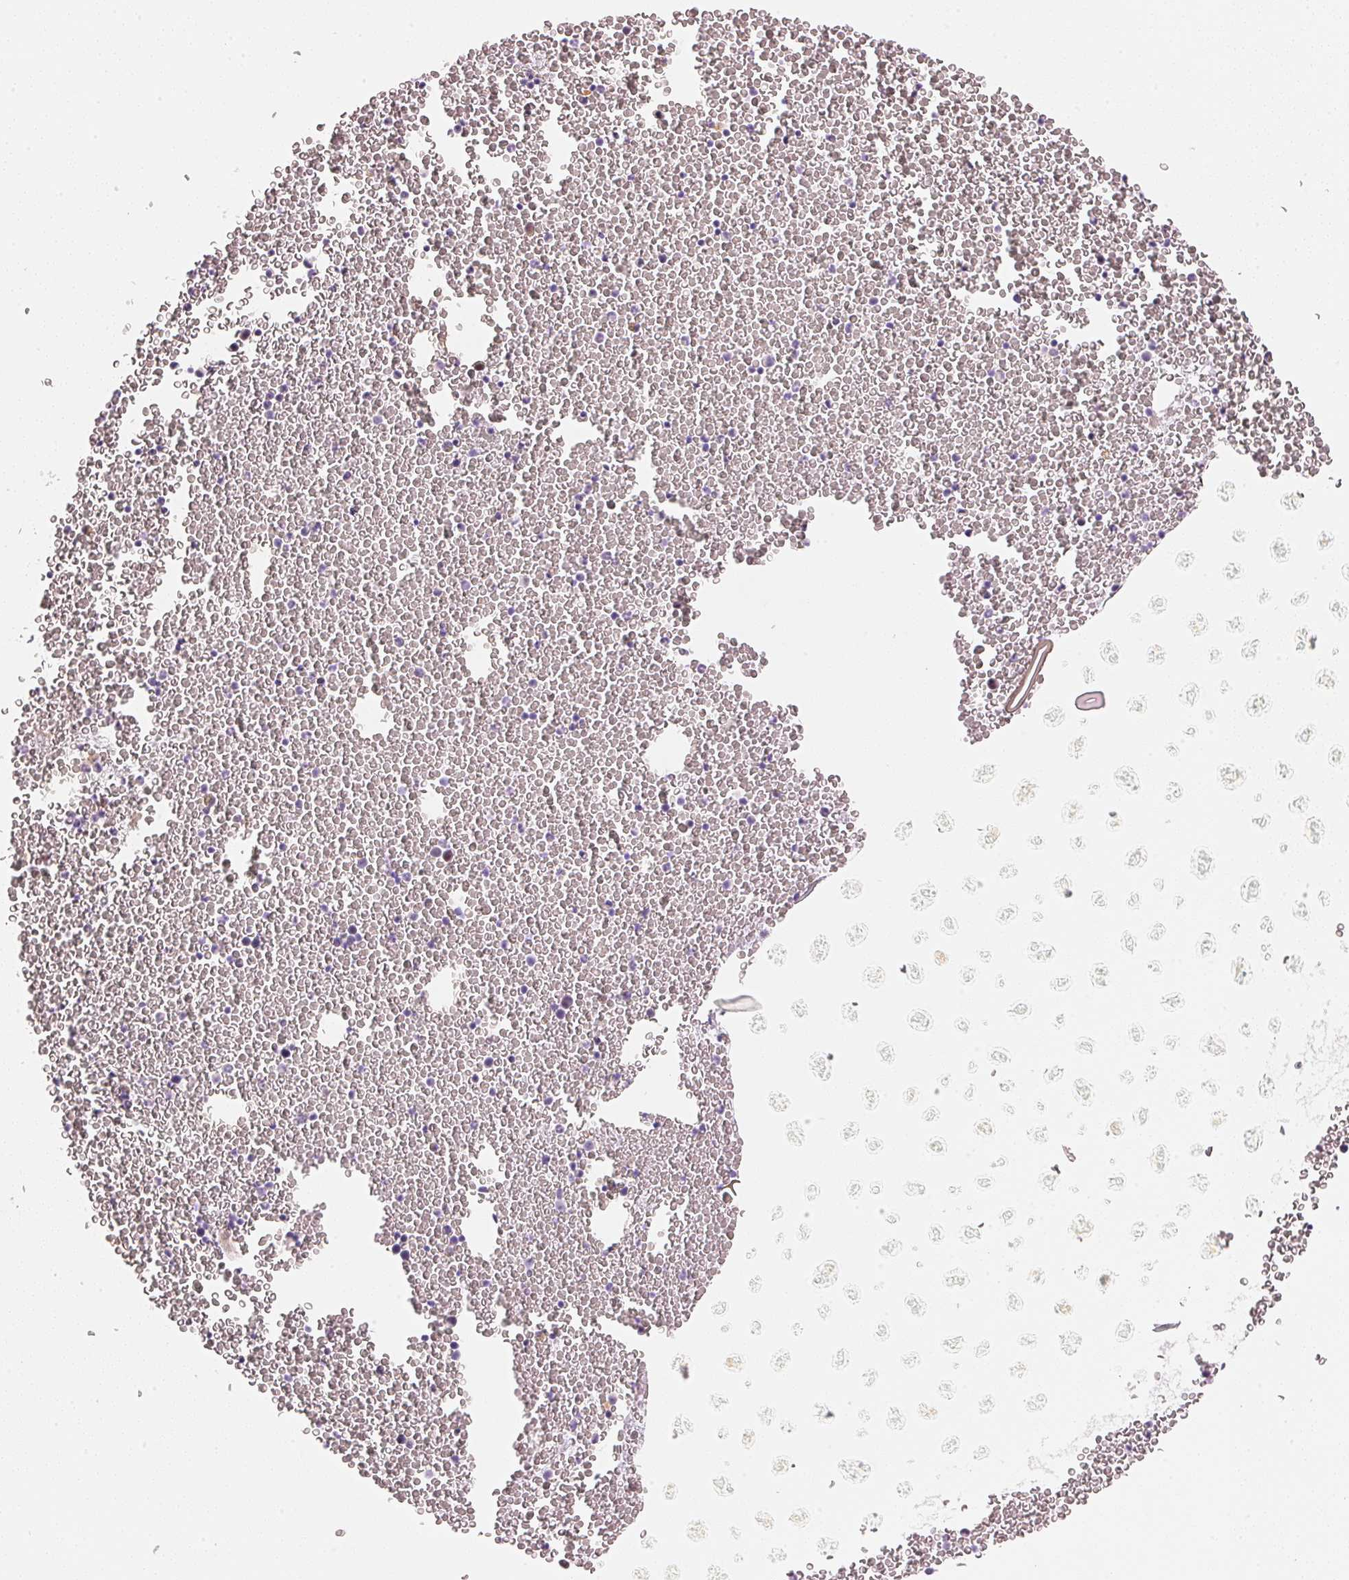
{"staining": {"intensity": "negative", "quantity": "none", "location": "none"}, "tissue": "bone marrow", "cell_type": "Hematopoietic cells", "image_type": "normal", "snomed": [{"axis": "morphology", "description": "Normal tissue, NOS"}, {"axis": "topography", "description": "Bone marrow"}], "caption": "Immunohistochemical staining of normal bone marrow reveals no significant staining in hematopoietic cells.", "gene": "SMTN", "patient": {"sex": "female", "age": 26}}